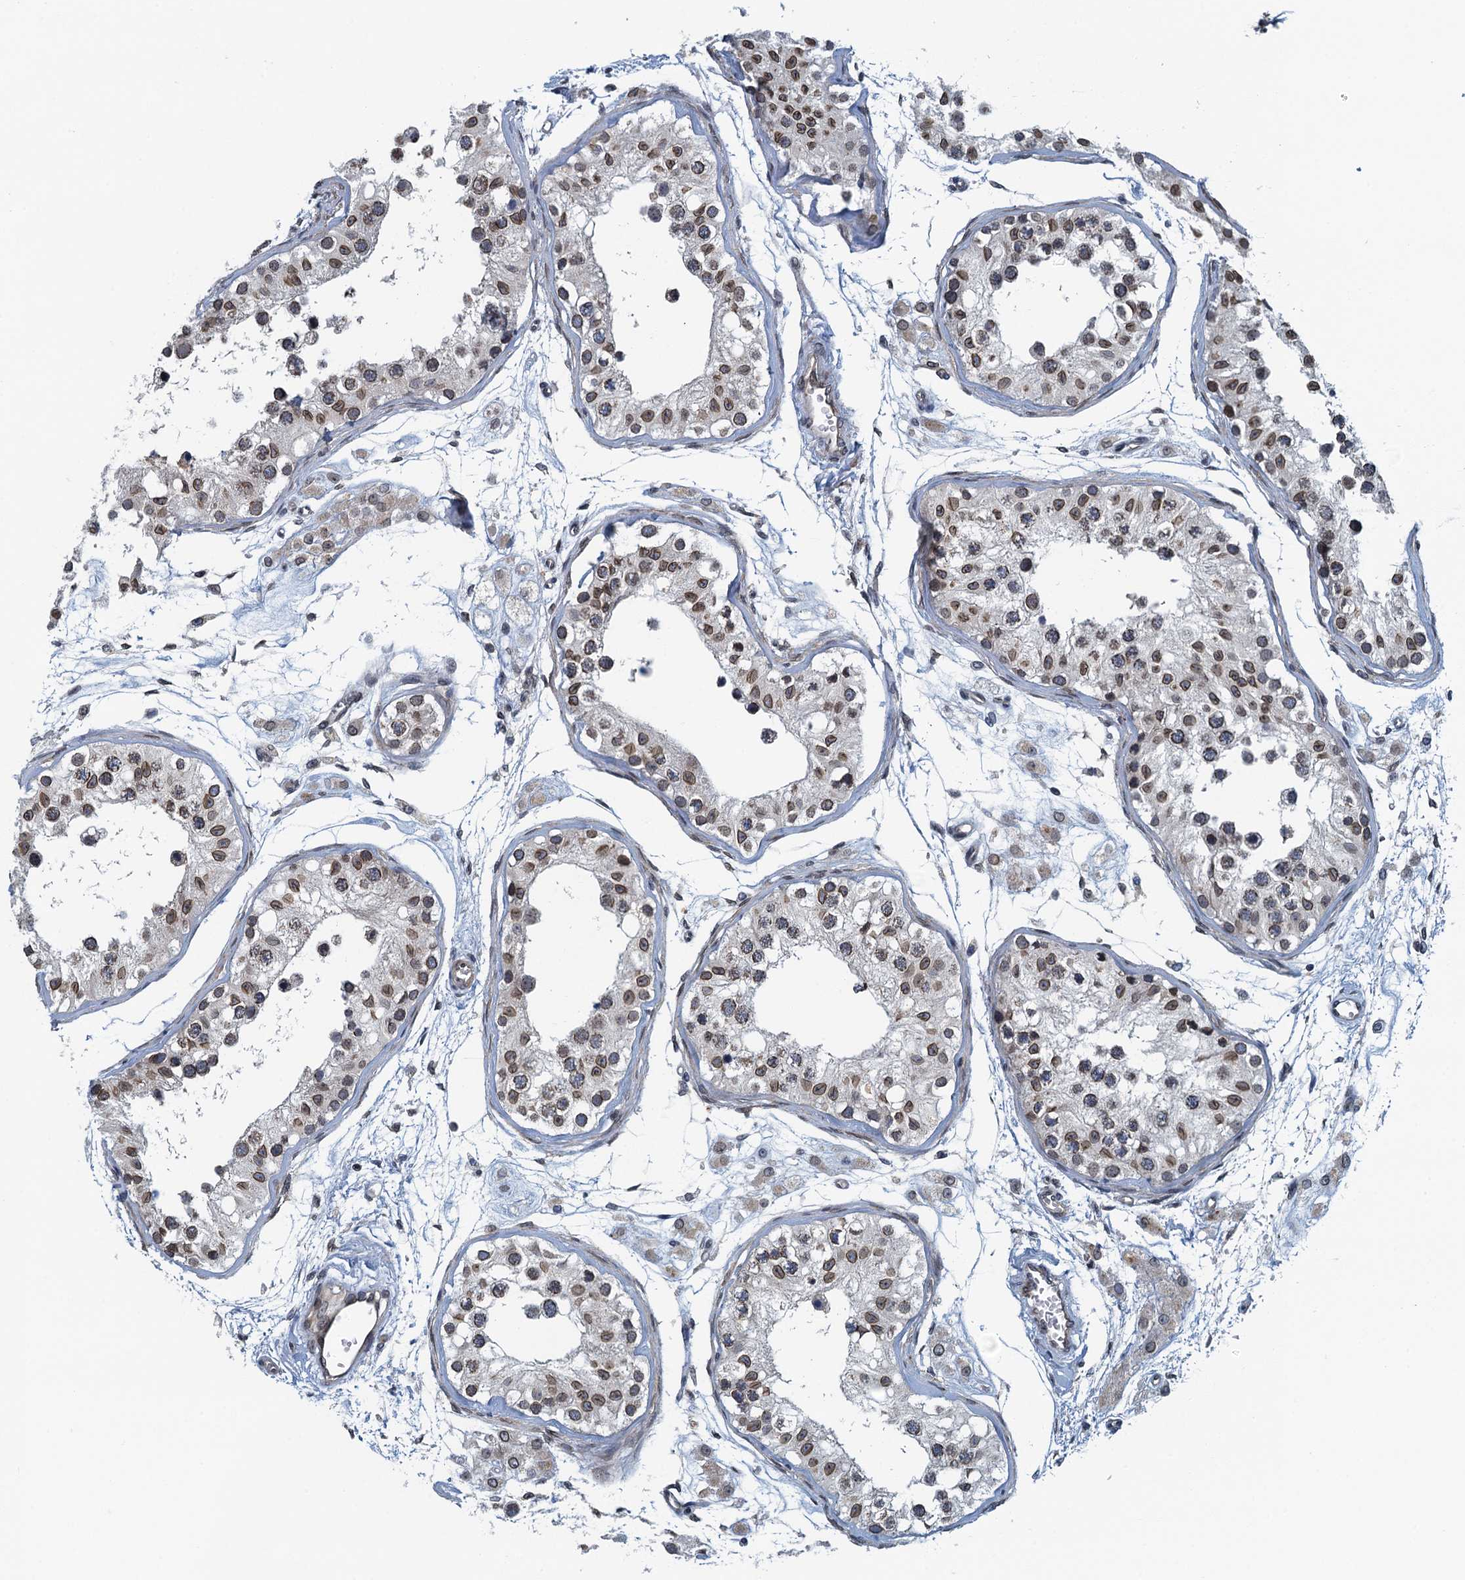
{"staining": {"intensity": "moderate", "quantity": "25%-75%", "location": "cytoplasmic/membranous,nuclear"}, "tissue": "testis", "cell_type": "Cells in seminiferous ducts", "image_type": "normal", "snomed": [{"axis": "morphology", "description": "Normal tissue, NOS"}, {"axis": "morphology", "description": "Adenocarcinoma, metastatic, NOS"}, {"axis": "topography", "description": "Testis"}], "caption": "An image of human testis stained for a protein exhibits moderate cytoplasmic/membranous,nuclear brown staining in cells in seminiferous ducts.", "gene": "CCDC34", "patient": {"sex": "male", "age": 26}}